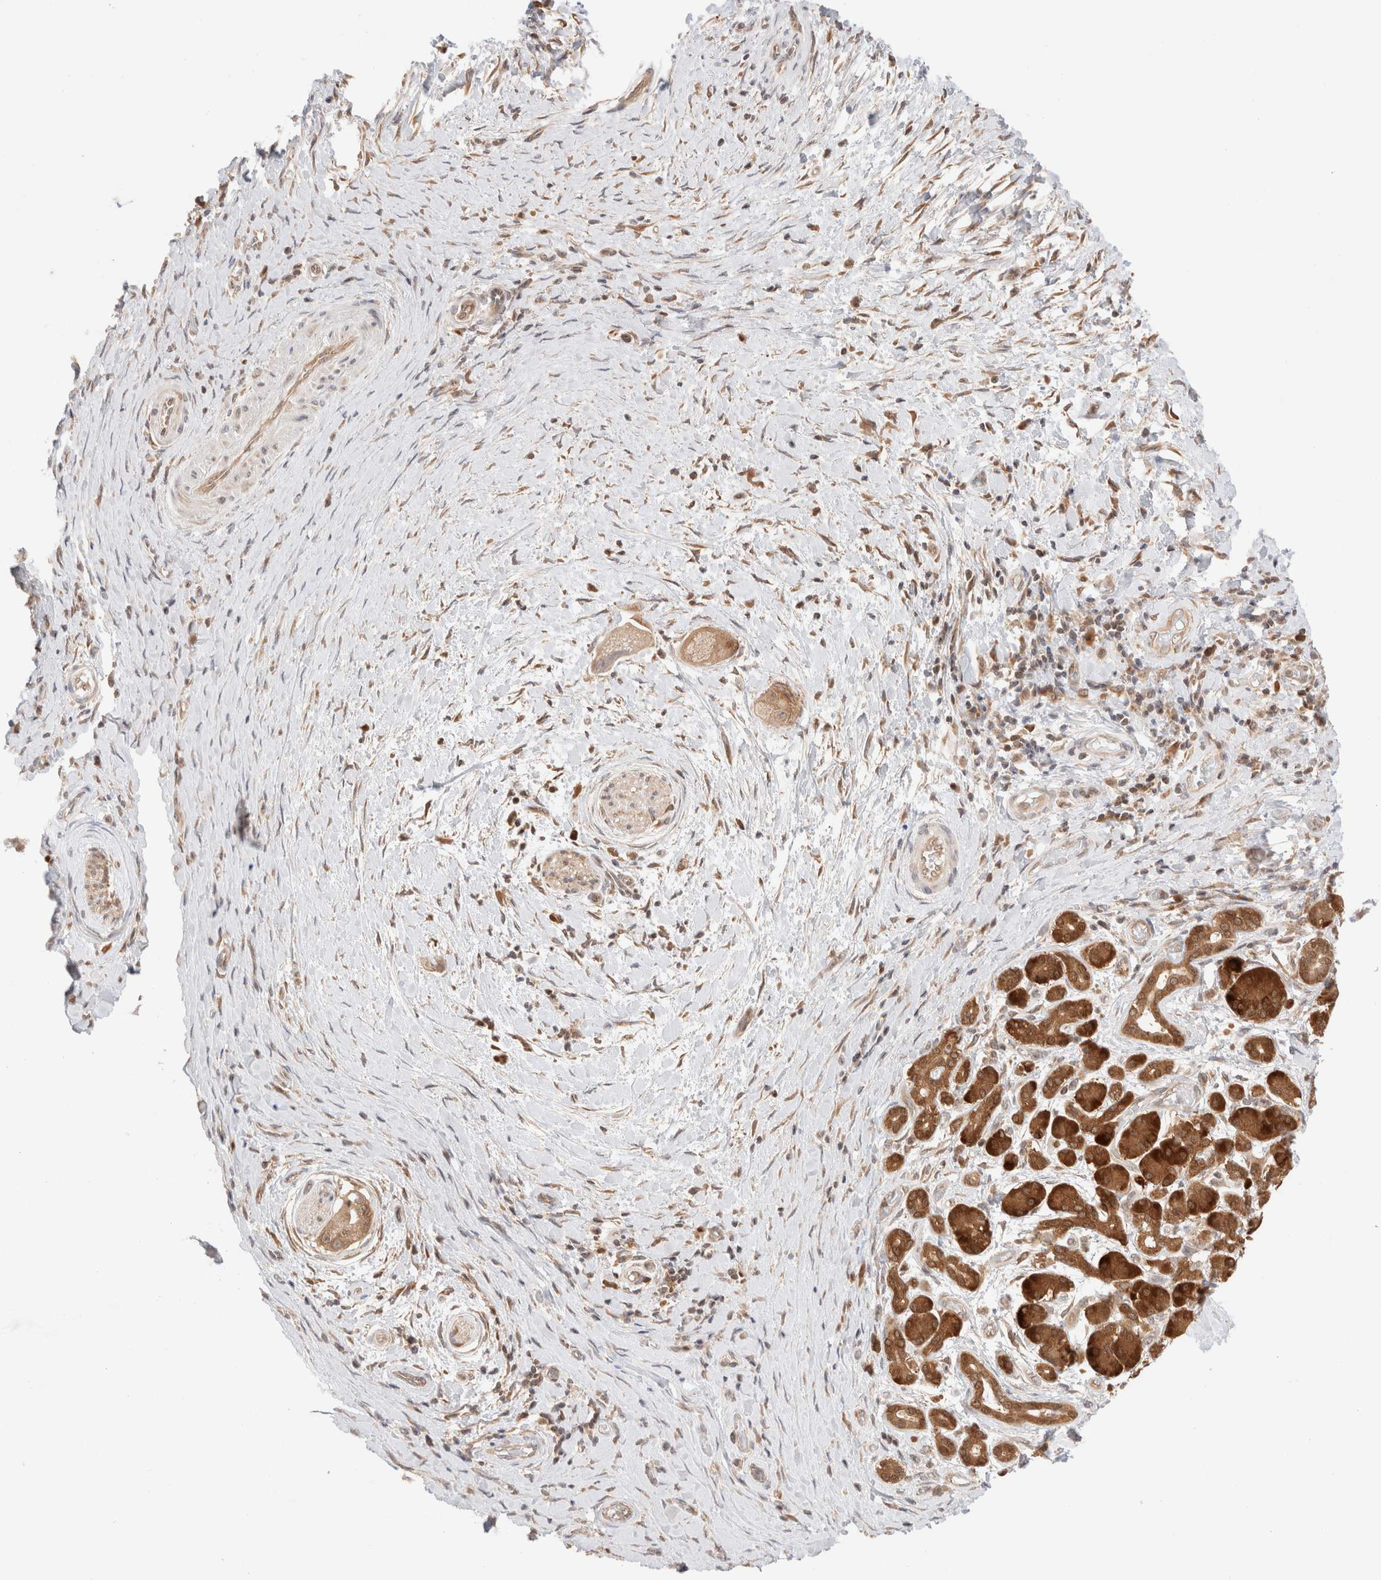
{"staining": {"intensity": "moderate", "quantity": ">75%", "location": "cytoplasmic/membranous"}, "tissue": "pancreatic cancer", "cell_type": "Tumor cells", "image_type": "cancer", "snomed": [{"axis": "morphology", "description": "Adenocarcinoma, NOS"}, {"axis": "topography", "description": "Pancreas"}], "caption": "Adenocarcinoma (pancreatic) stained with a brown dye shows moderate cytoplasmic/membranous positive staining in approximately >75% of tumor cells.", "gene": "XKR4", "patient": {"sex": "male", "age": 58}}